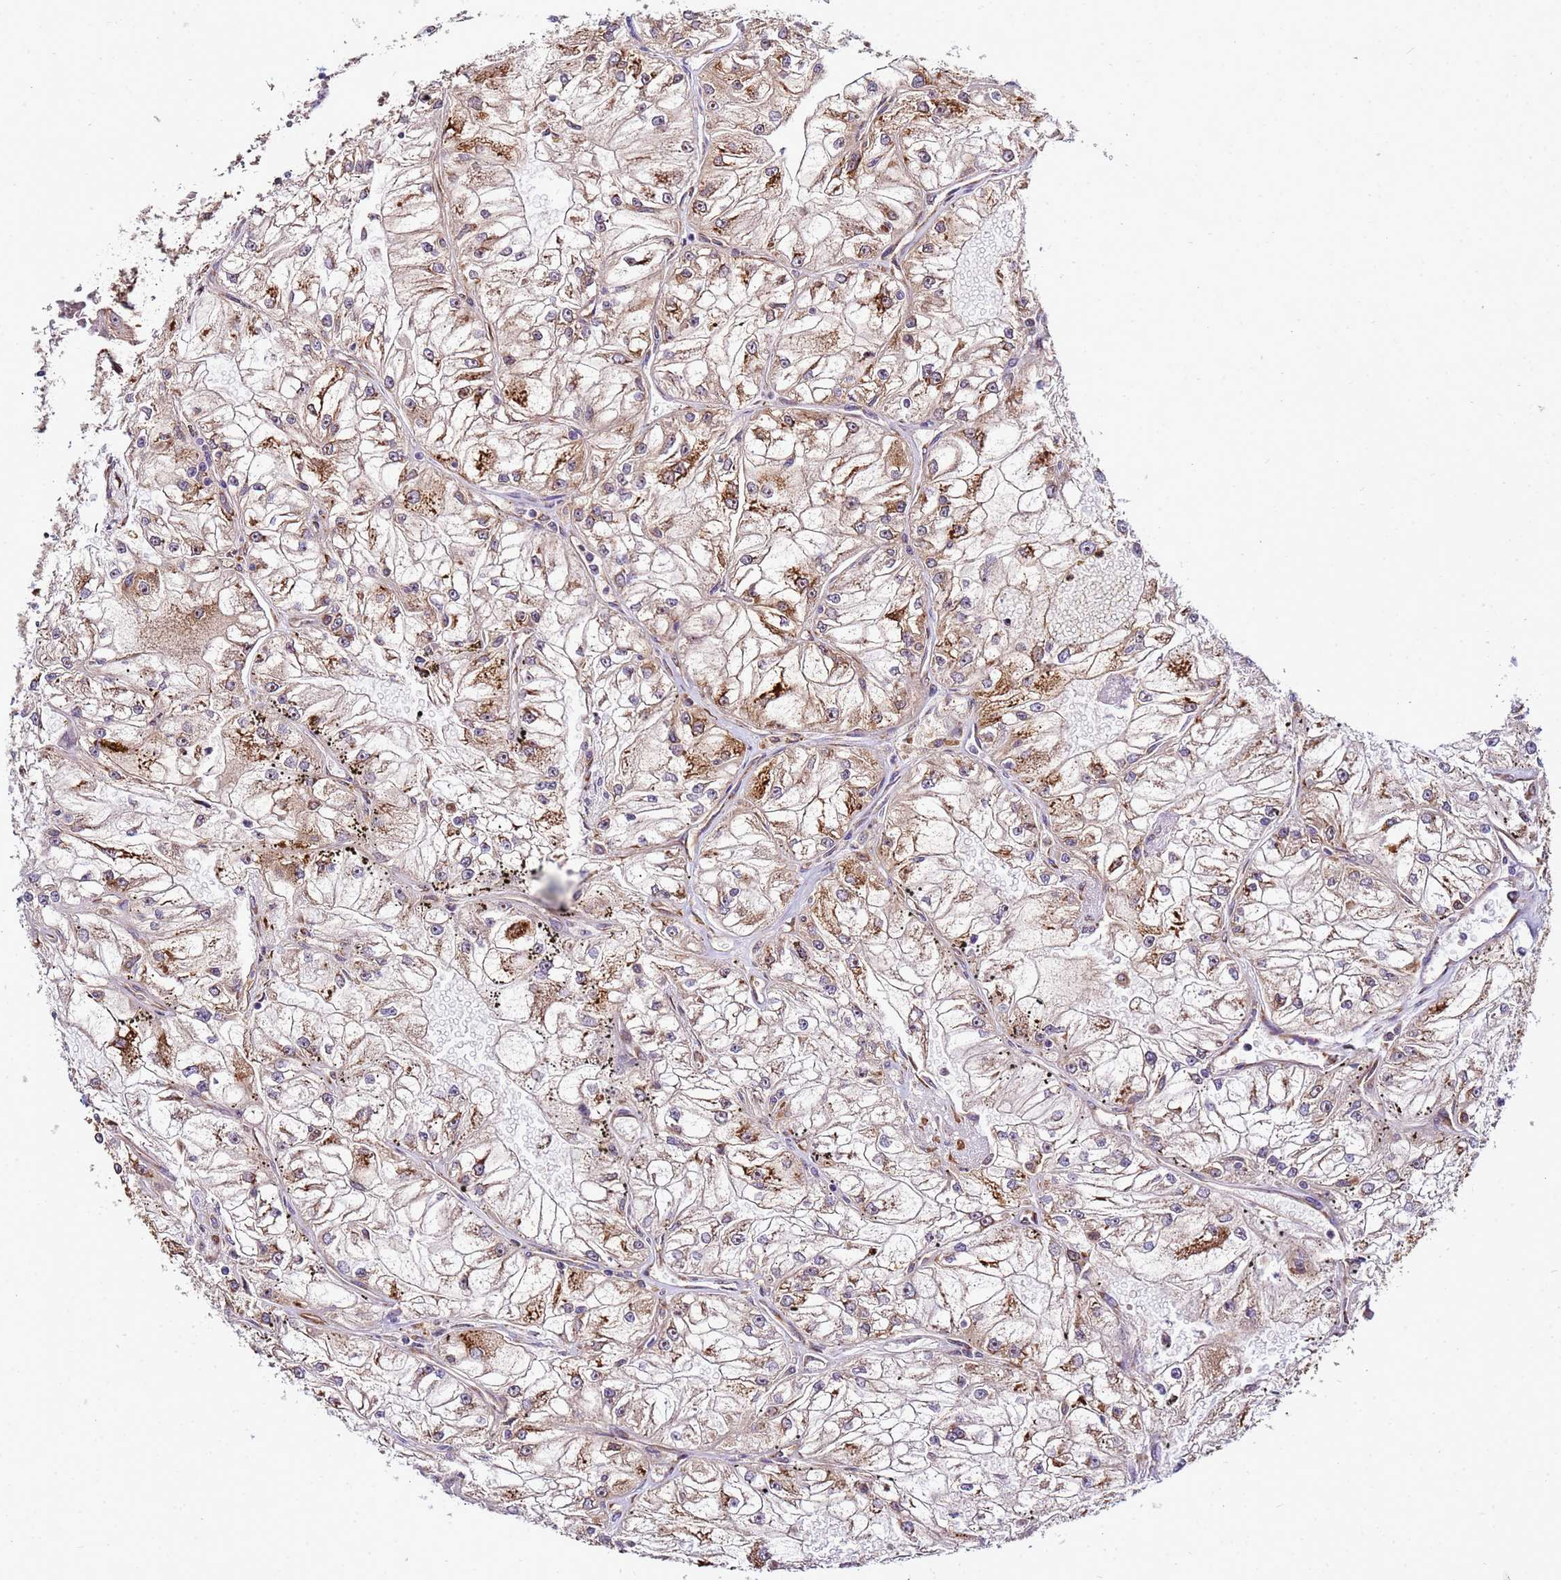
{"staining": {"intensity": "moderate", "quantity": "25%-75%", "location": "cytoplasmic/membranous"}, "tissue": "renal cancer", "cell_type": "Tumor cells", "image_type": "cancer", "snomed": [{"axis": "morphology", "description": "Adenocarcinoma, NOS"}, {"axis": "topography", "description": "Kidney"}], "caption": "The immunohistochemical stain highlights moderate cytoplasmic/membranous expression in tumor cells of renal cancer (adenocarcinoma) tissue.", "gene": "NOL8", "patient": {"sex": "female", "age": 72}}